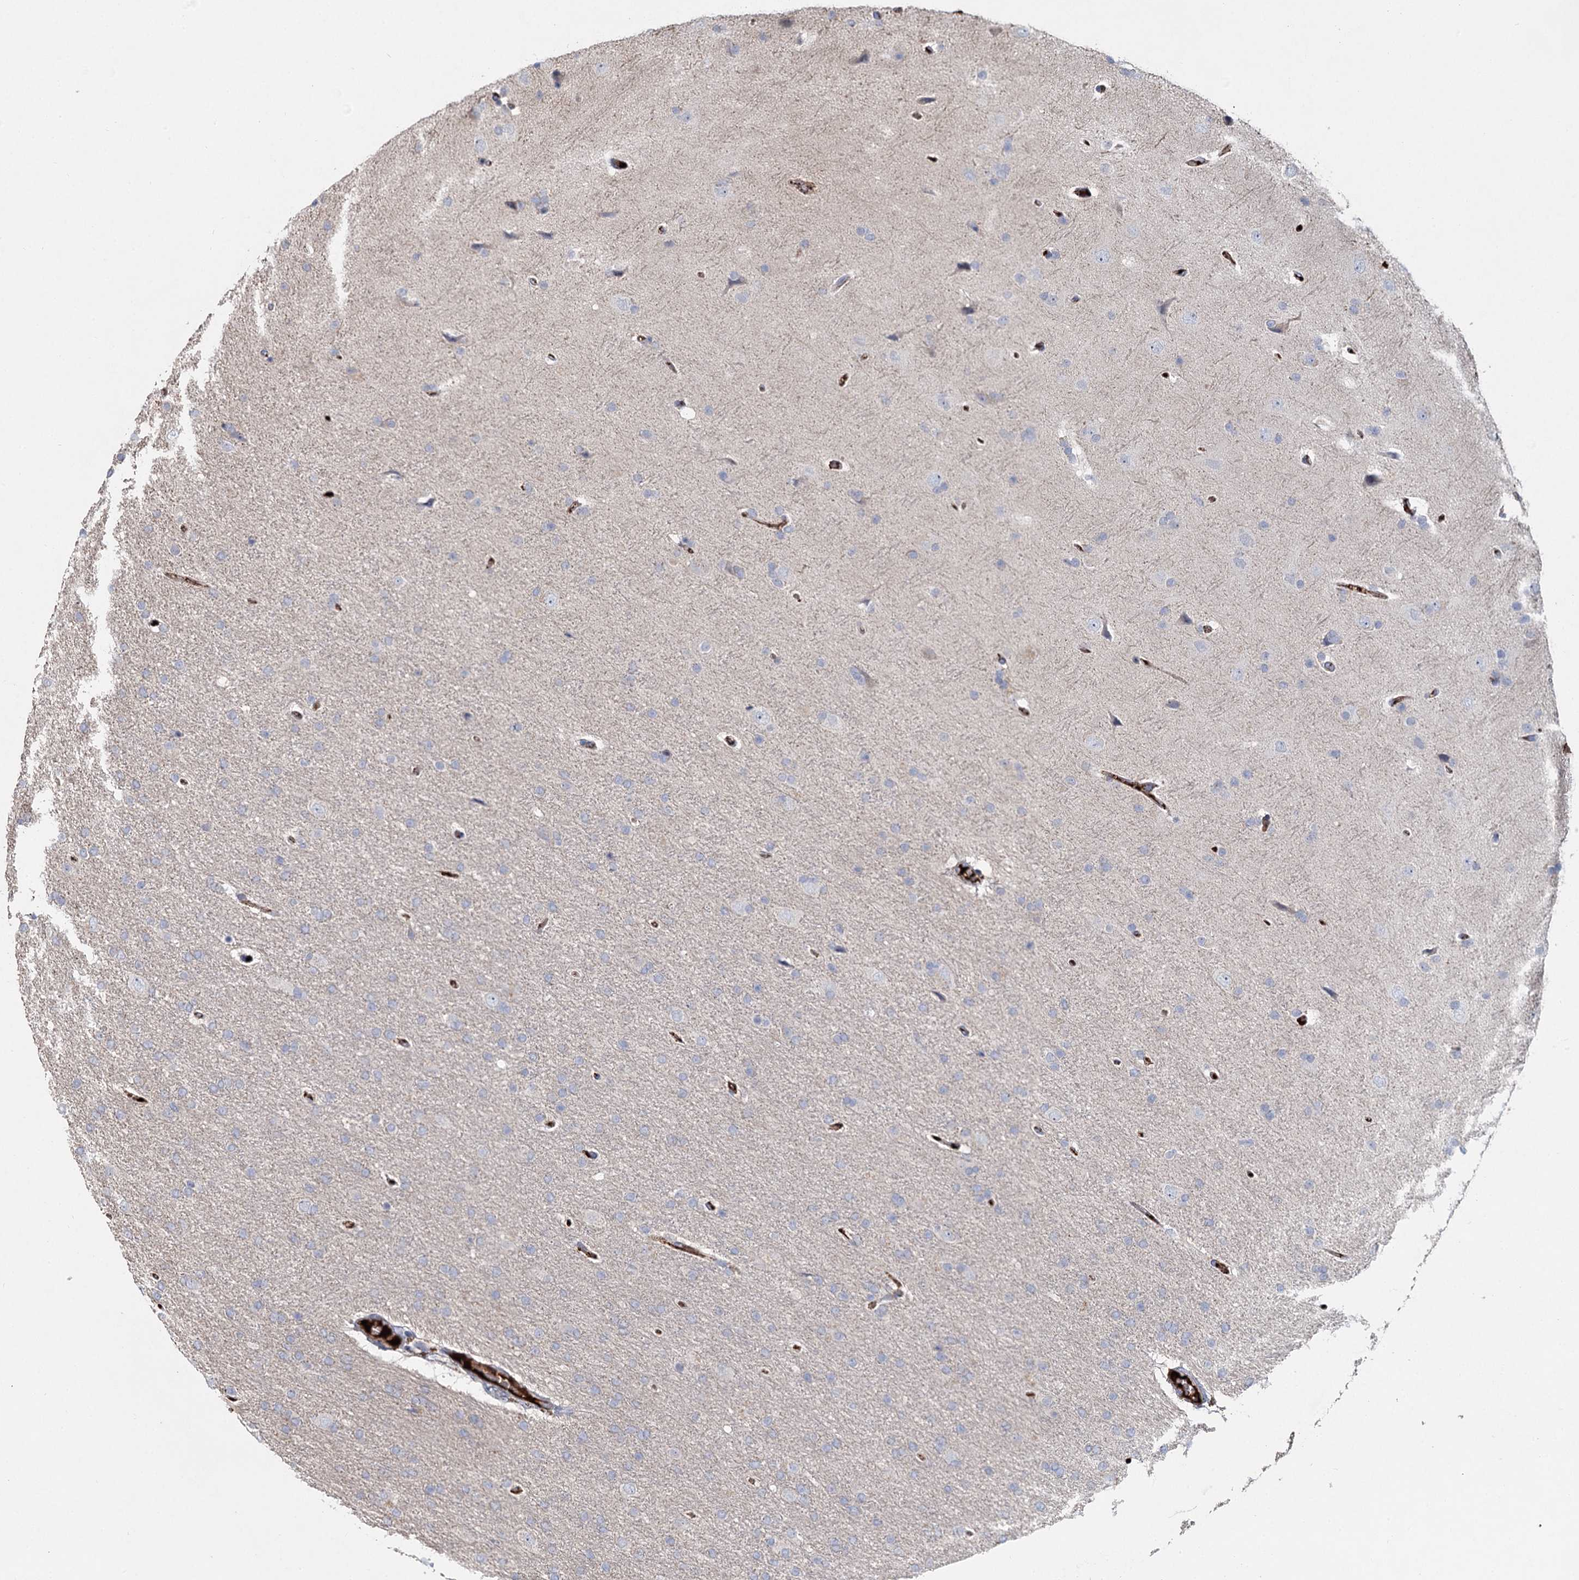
{"staining": {"intensity": "negative", "quantity": "none", "location": "none"}, "tissue": "glioma", "cell_type": "Tumor cells", "image_type": "cancer", "snomed": [{"axis": "morphology", "description": "Glioma, malignant, High grade"}, {"axis": "topography", "description": "Brain"}], "caption": "Tumor cells are negative for protein expression in human glioma.", "gene": "ALKBH8", "patient": {"sex": "male", "age": 72}}